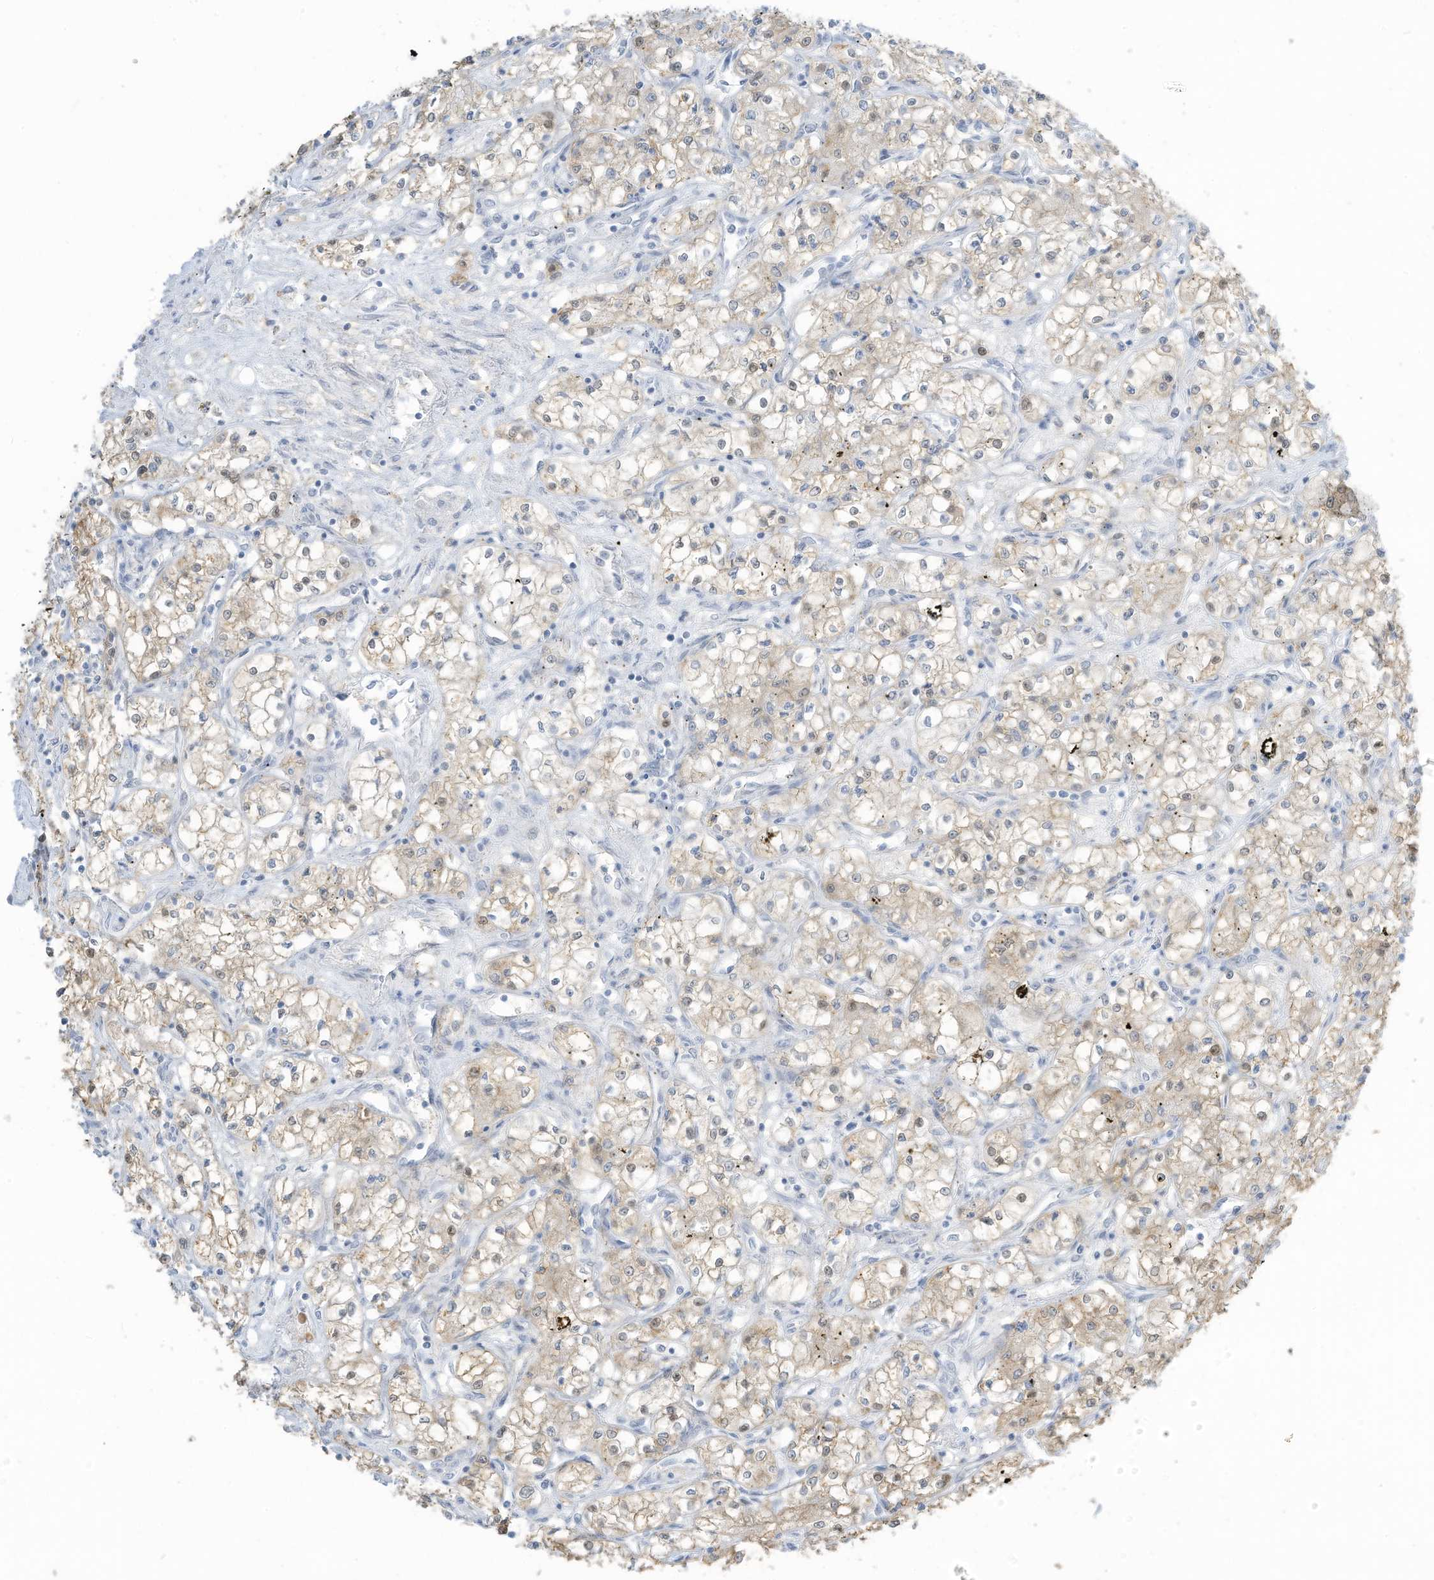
{"staining": {"intensity": "weak", "quantity": ">75%", "location": "cytoplasmic/membranous"}, "tissue": "renal cancer", "cell_type": "Tumor cells", "image_type": "cancer", "snomed": [{"axis": "morphology", "description": "Adenocarcinoma, NOS"}, {"axis": "topography", "description": "Kidney"}], "caption": "An image showing weak cytoplasmic/membranous positivity in approximately >75% of tumor cells in adenocarcinoma (renal), as visualized by brown immunohistochemical staining.", "gene": "ASPRV1", "patient": {"sex": "male", "age": 59}}